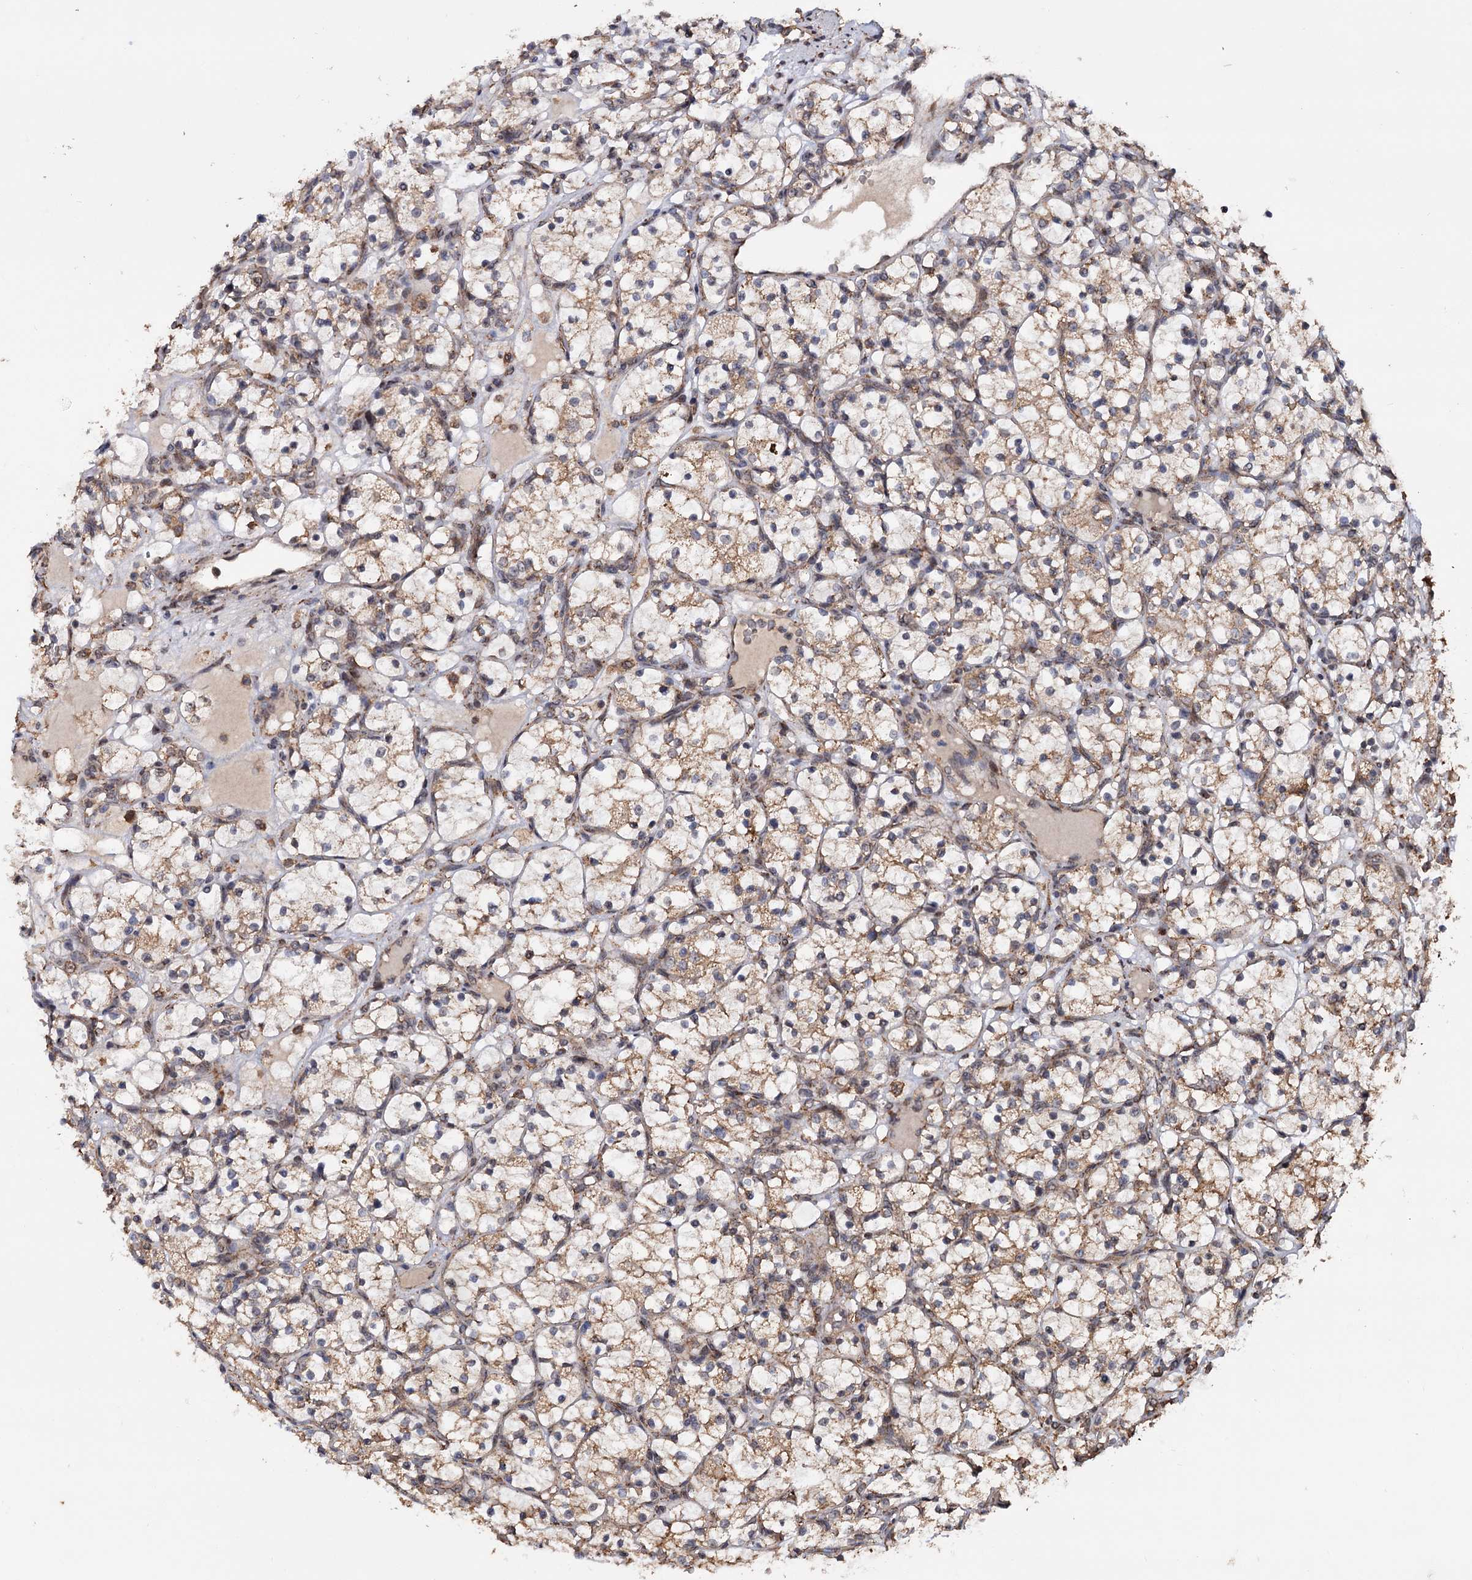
{"staining": {"intensity": "weak", "quantity": ">75%", "location": "cytoplasmic/membranous"}, "tissue": "renal cancer", "cell_type": "Tumor cells", "image_type": "cancer", "snomed": [{"axis": "morphology", "description": "Adenocarcinoma, NOS"}, {"axis": "topography", "description": "Kidney"}], "caption": "Protein expression analysis of human renal cancer (adenocarcinoma) reveals weak cytoplasmic/membranous staining in about >75% of tumor cells.", "gene": "TBC1D12", "patient": {"sex": "female", "age": 69}}